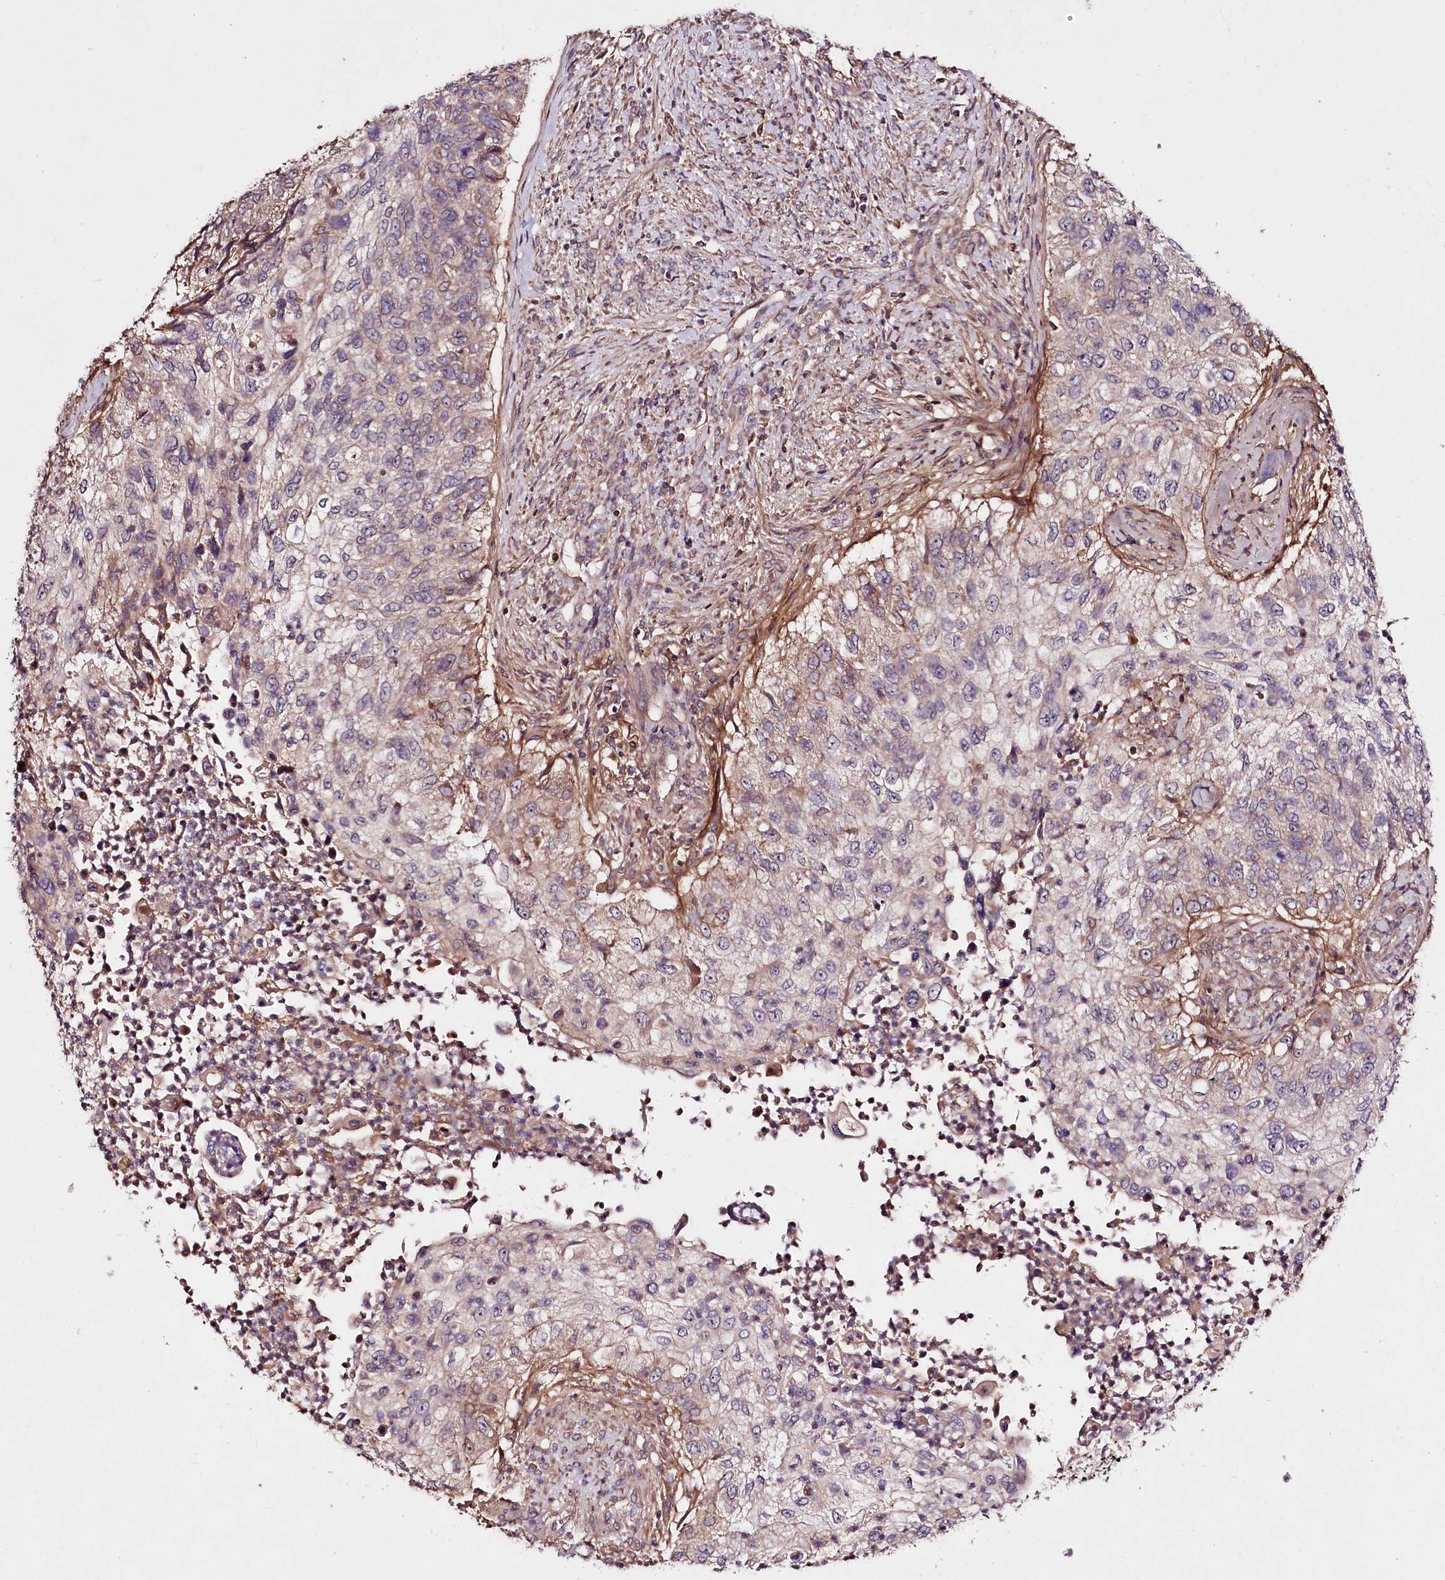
{"staining": {"intensity": "weak", "quantity": "<25%", "location": "cytoplasmic/membranous"}, "tissue": "urothelial cancer", "cell_type": "Tumor cells", "image_type": "cancer", "snomed": [{"axis": "morphology", "description": "Urothelial carcinoma, High grade"}, {"axis": "topography", "description": "Urinary bladder"}], "caption": "Protein analysis of high-grade urothelial carcinoma displays no significant staining in tumor cells.", "gene": "TNPO3", "patient": {"sex": "female", "age": 60}}